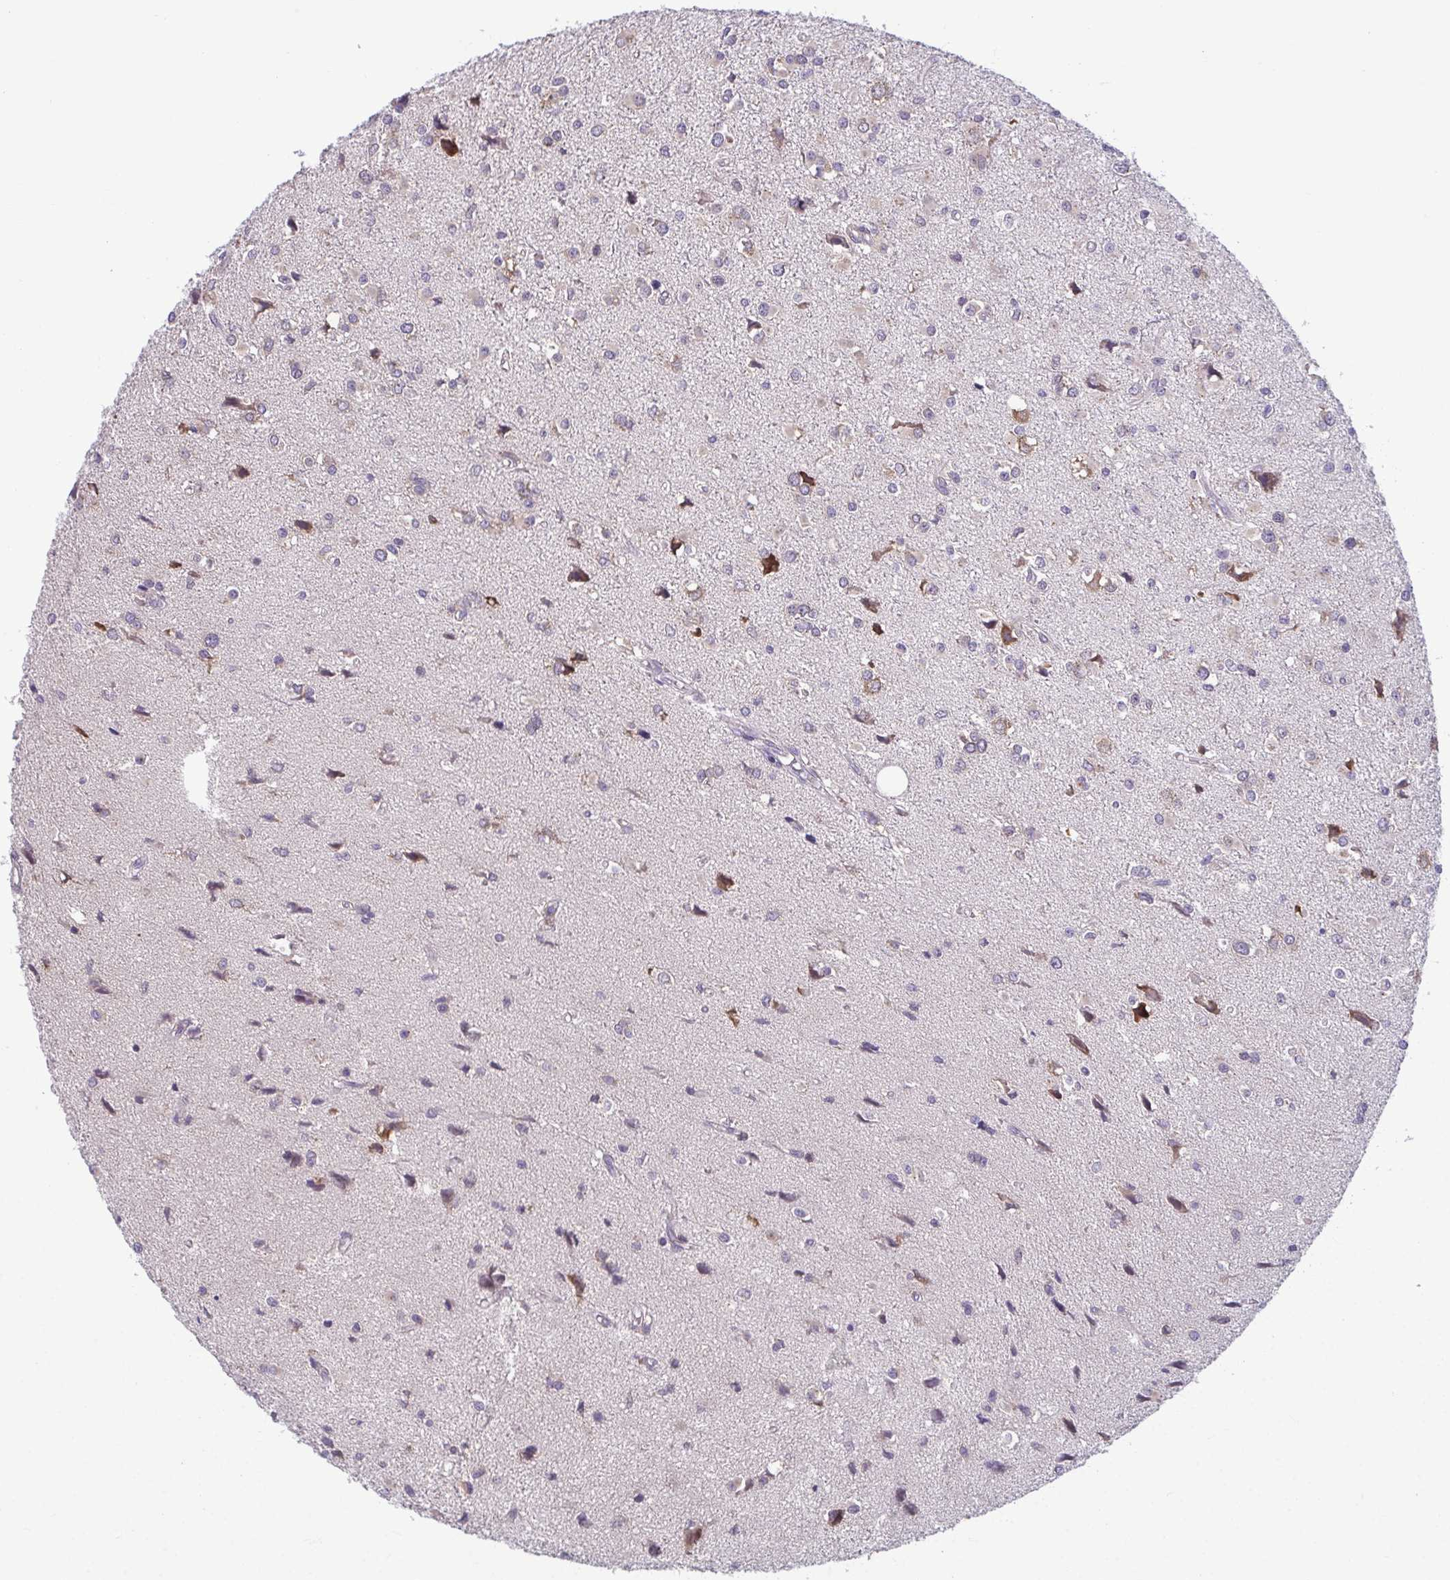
{"staining": {"intensity": "weak", "quantity": "<25%", "location": "cytoplasmic/membranous"}, "tissue": "glioma", "cell_type": "Tumor cells", "image_type": "cancer", "snomed": [{"axis": "morphology", "description": "Glioma, malignant, High grade"}, {"axis": "topography", "description": "Brain"}], "caption": "The image demonstrates no significant expression in tumor cells of glioma. The staining was performed using DAB (3,3'-diaminobenzidine) to visualize the protein expression in brown, while the nuclei were stained in blue with hematoxylin (Magnification: 20x).", "gene": "TMEM108", "patient": {"sex": "male", "age": 54}}